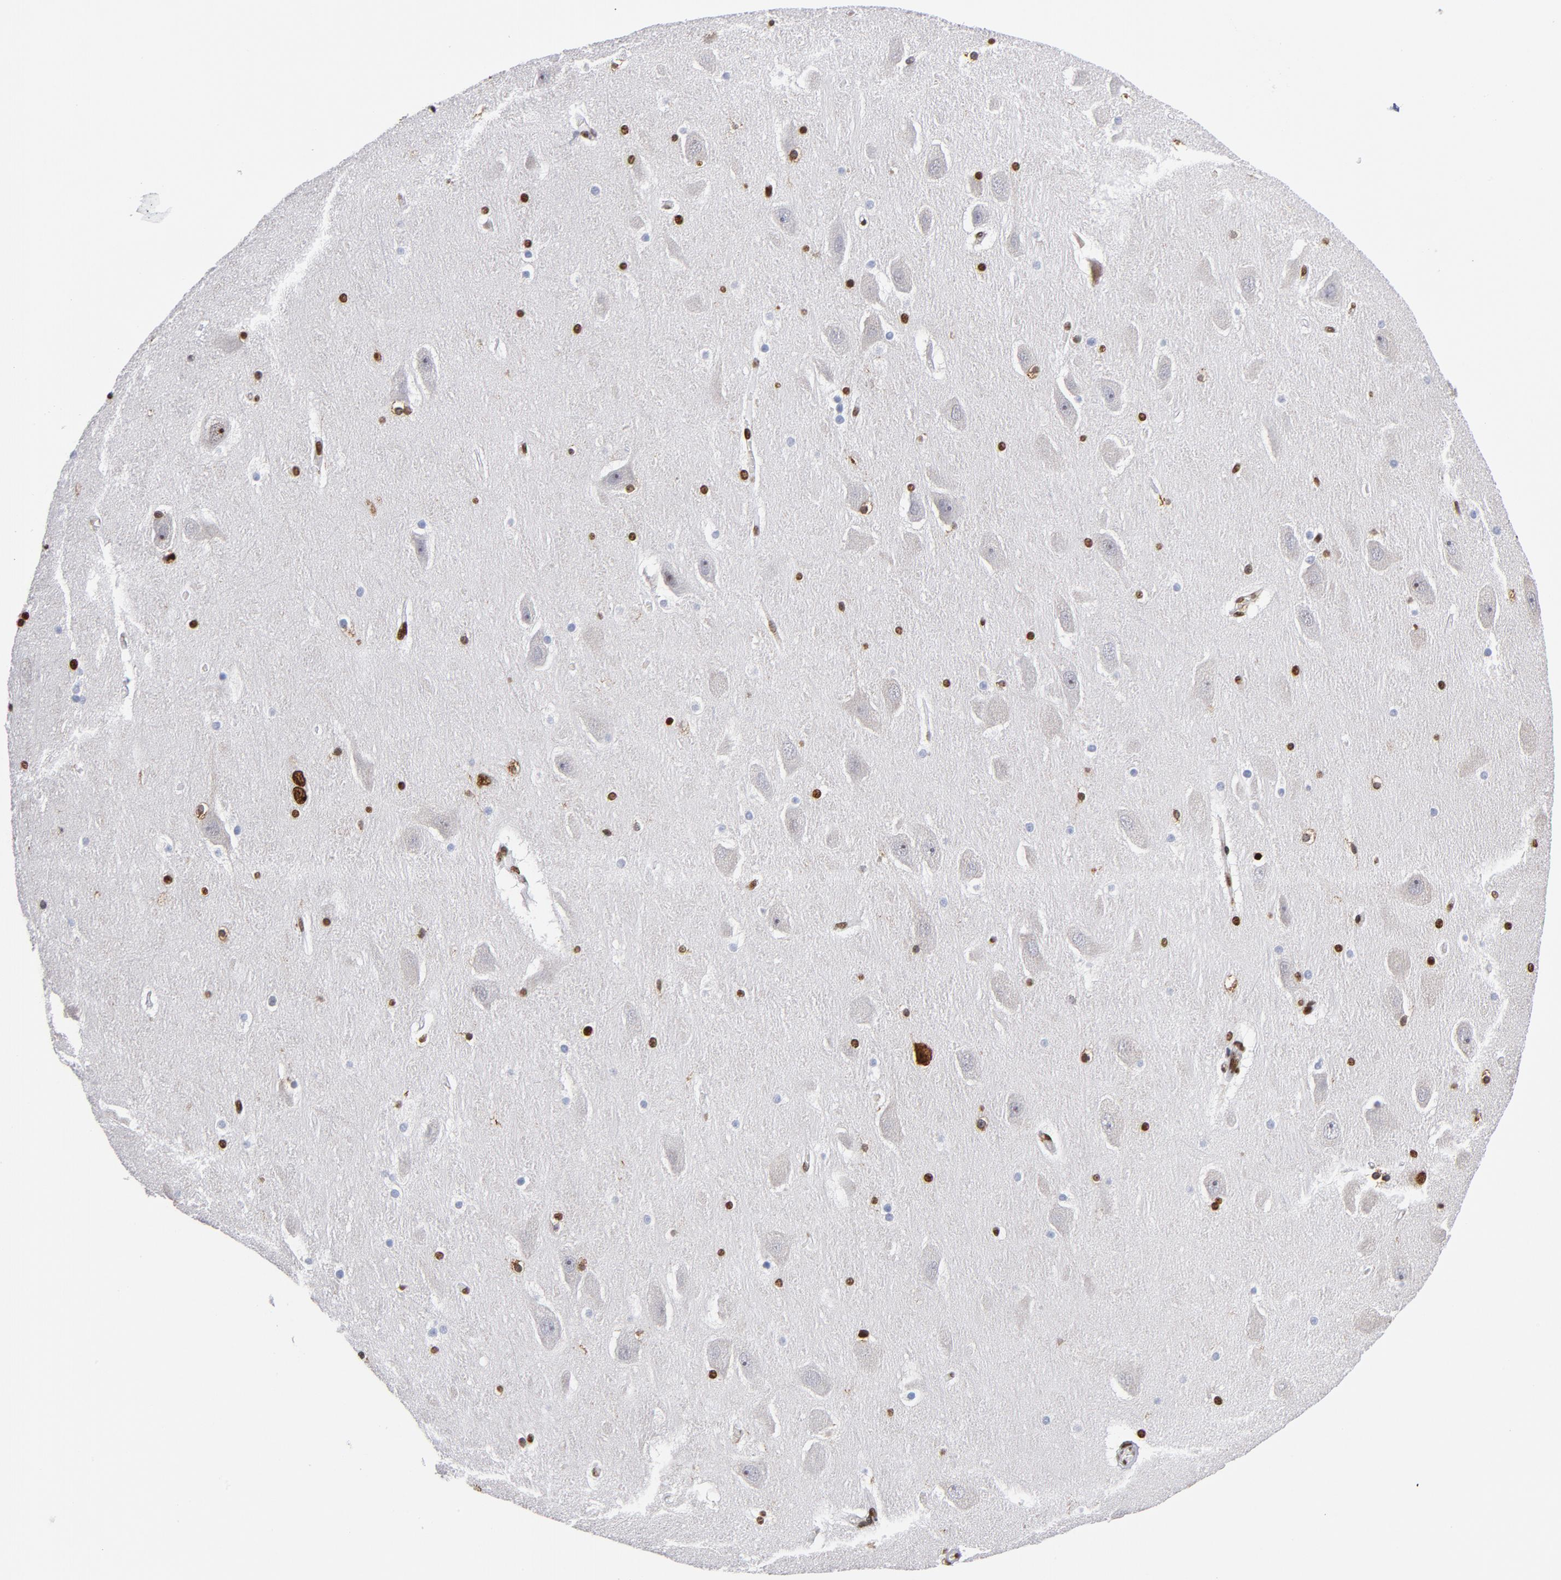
{"staining": {"intensity": "strong", "quantity": "25%-75%", "location": "nuclear"}, "tissue": "hippocampus", "cell_type": "Glial cells", "image_type": "normal", "snomed": [{"axis": "morphology", "description": "Normal tissue, NOS"}, {"axis": "topography", "description": "Hippocampus"}], "caption": "DAB immunohistochemical staining of benign human hippocampus reveals strong nuclear protein positivity in about 25%-75% of glial cells.", "gene": "TOP2B", "patient": {"sex": "male", "age": 45}}